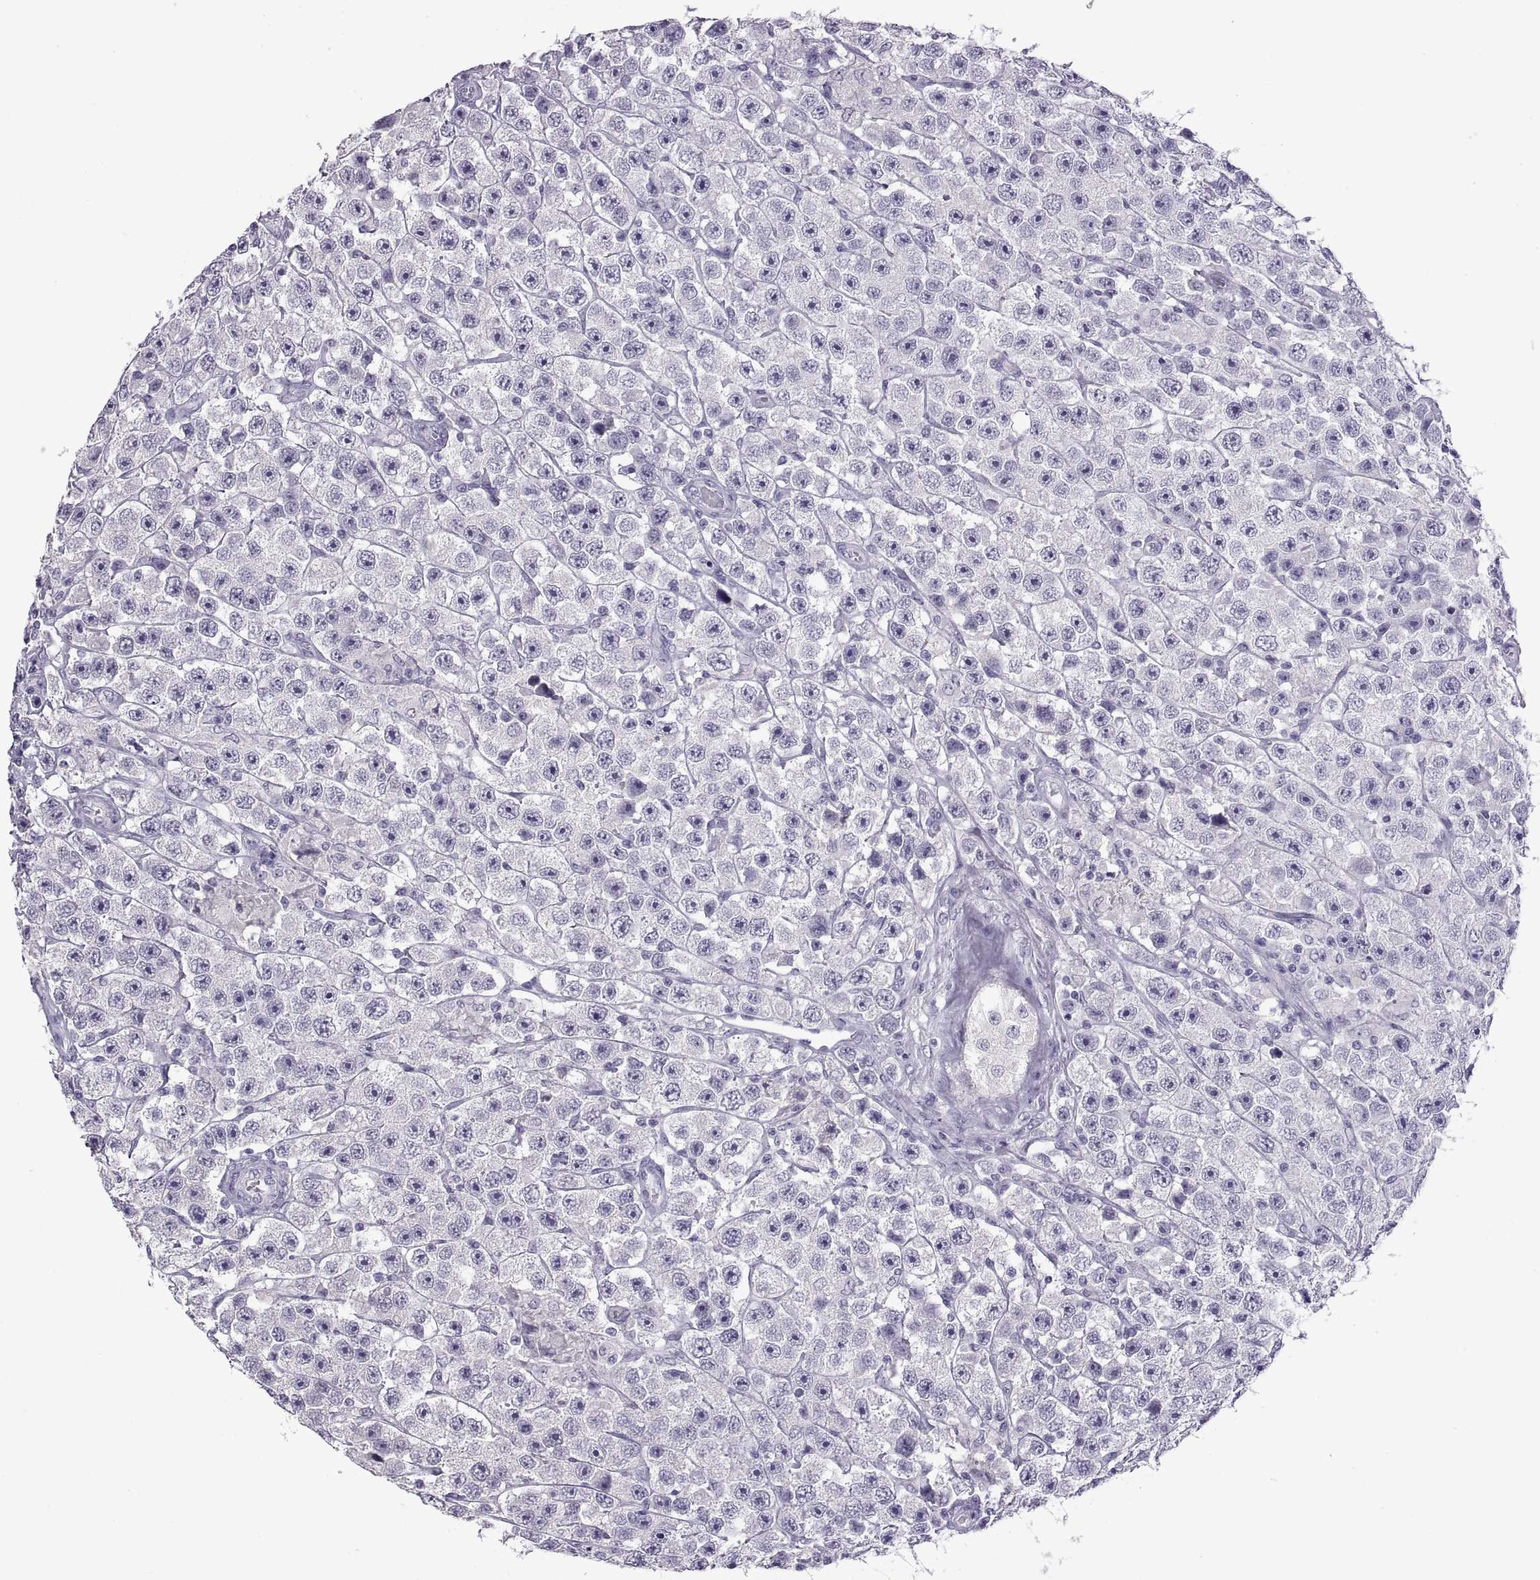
{"staining": {"intensity": "negative", "quantity": "none", "location": "none"}, "tissue": "testis cancer", "cell_type": "Tumor cells", "image_type": "cancer", "snomed": [{"axis": "morphology", "description": "Seminoma, NOS"}, {"axis": "topography", "description": "Testis"}], "caption": "Photomicrograph shows no significant protein positivity in tumor cells of testis cancer (seminoma).", "gene": "RDM1", "patient": {"sex": "male", "age": 45}}